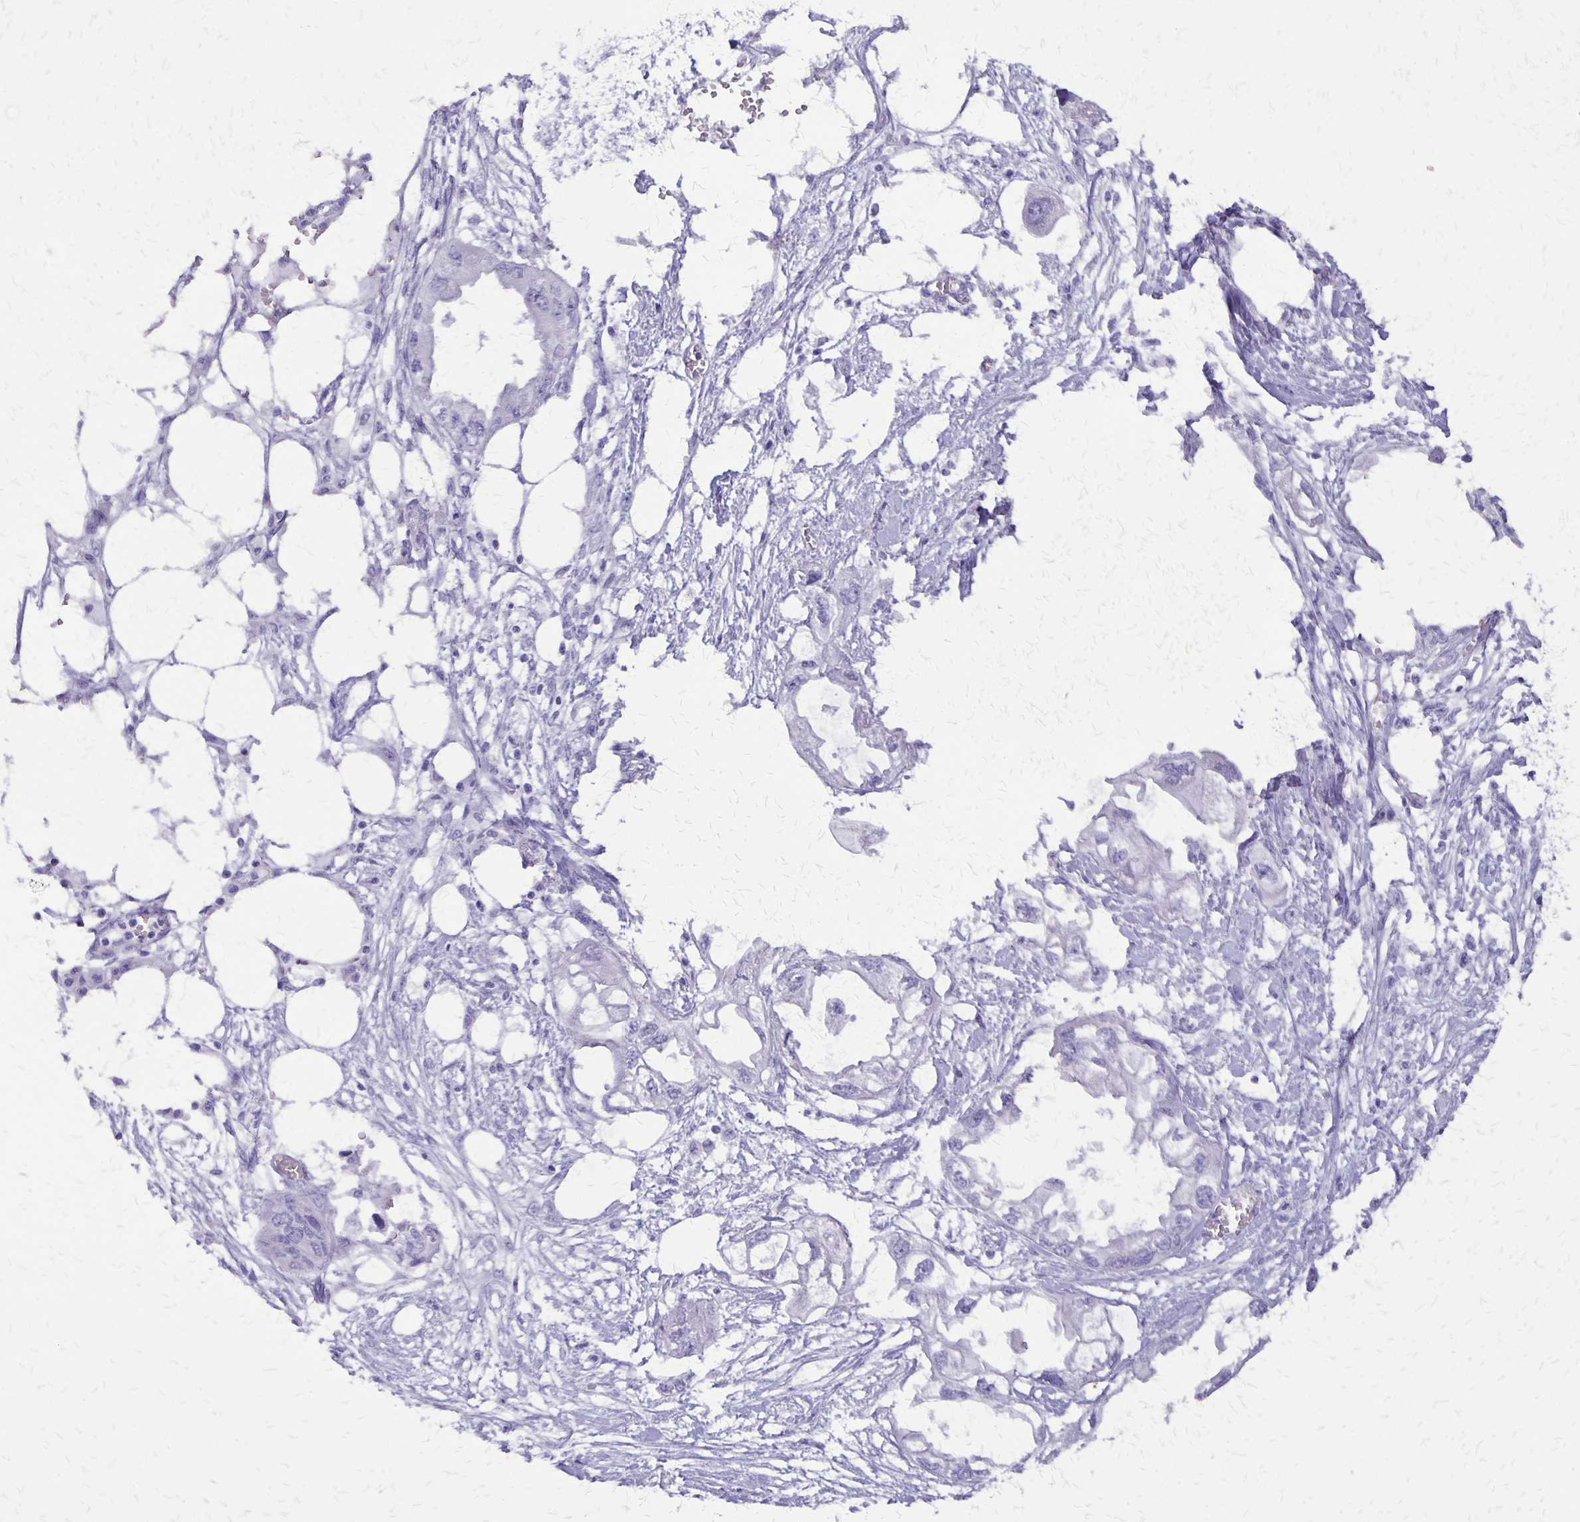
{"staining": {"intensity": "negative", "quantity": "none", "location": "none"}, "tissue": "endometrial cancer", "cell_type": "Tumor cells", "image_type": "cancer", "snomed": [{"axis": "morphology", "description": "Adenocarcinoma, NOS"}, {"axis": "morphology", "description": "Adenocarcinoma, metastatic, NOS"}, {"axis": "topography", "description": "Adipose tissue"}, {"axis": "topography", "description": "Endometrium"}], "caption": "Tumor cells are negative for brown protein staining in endometrial cancer.", "gene": "SLC13A2", "patient": {"sex": "female", "age": 67}}